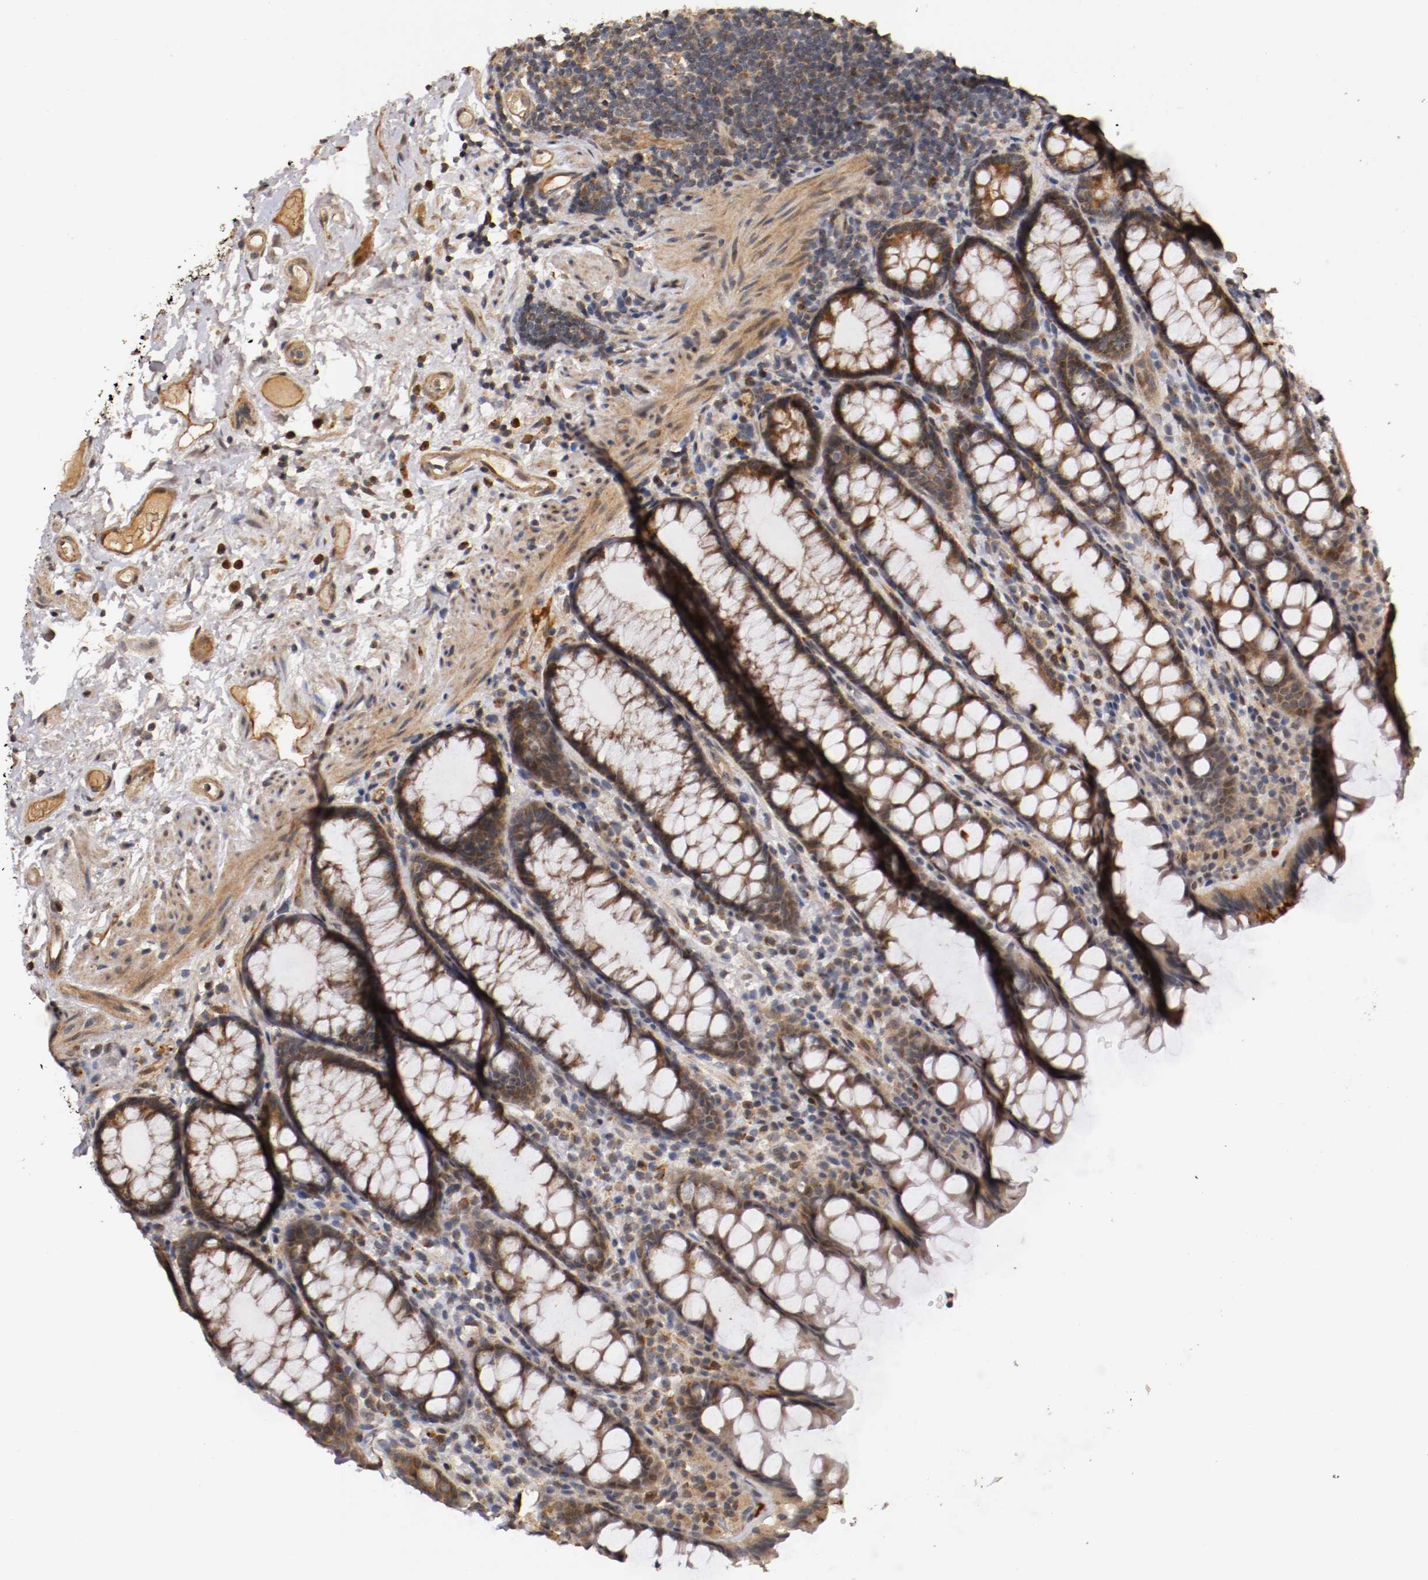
{"staining": {"intensity": "moderate", "quantity": "25%-75%", "location": "cytoplasmic/membranous,nuclear"}, "tissue": "rectum", "cell_type": "Glandular cells", "image_type": "normal", "snomed": [{"axis": "morphology", "description": "Normal tissue, NOS"}, {"axis": "topography", "description": "Rectum"}], "caption": "Immunohistochemical staining of unremarkable rectum exhibits moderate cytoplasmic/membranous,nuclear protein expression in approximately 25%-75% of glandular cells.", "gene": "TNFRSF1B", "patient": {"sex": "male", "age": 92}}